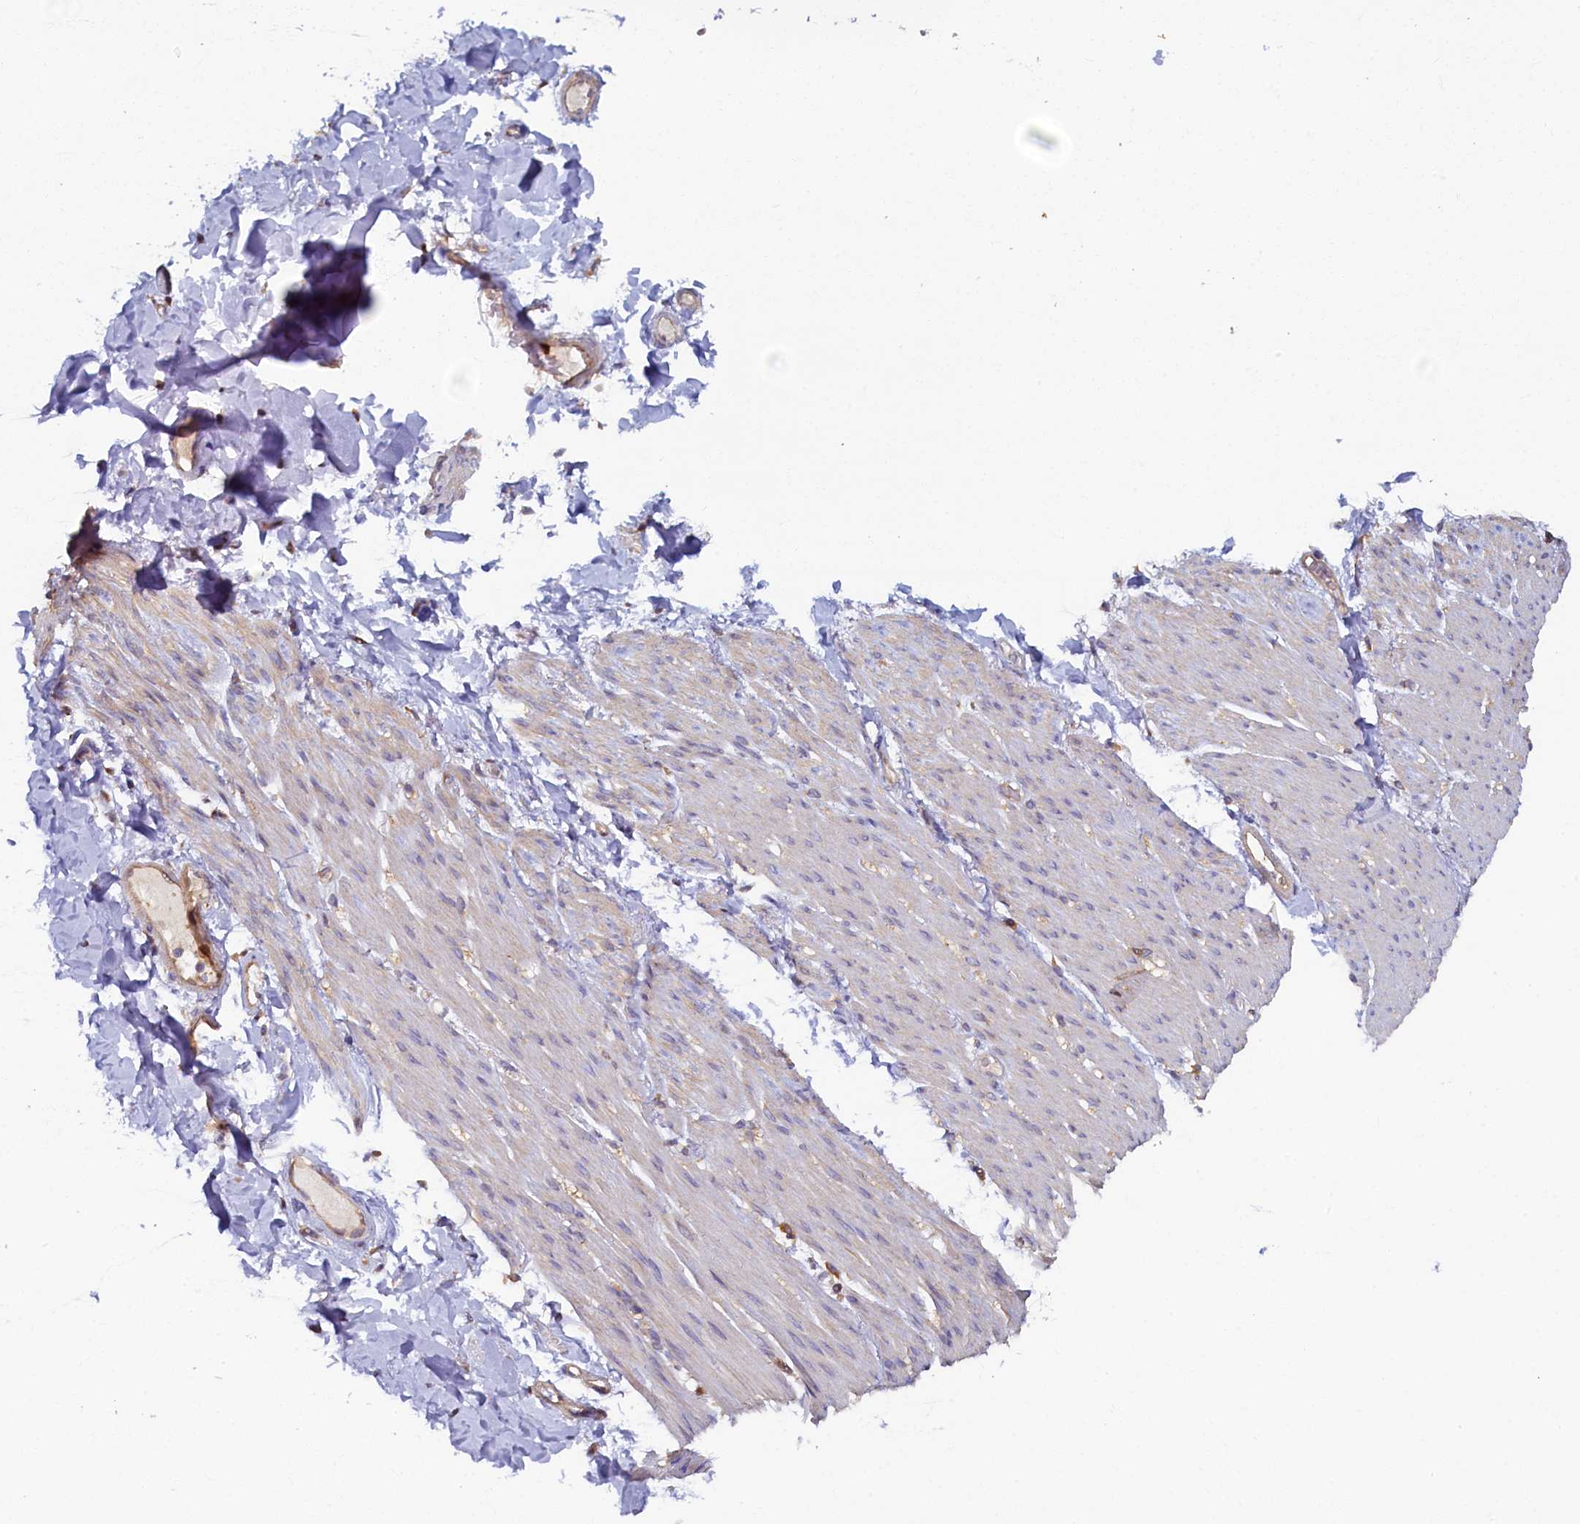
{"staining": {"intensity": "negative", "quantity": "none", "location": "none"}, "tissue": "adipose tissue", "cell_type": "Adipocytes", "image_type": "normal", "snomed": [{"axis": "morphology", "description": "Normal tissue, NOS"}, {"axis": "topography", "description": "Colon"}, {"axis": "topography", "description": "Peripheral nerve tissue"}], "caption": "An image of adipose tissue stained for a protein reveals no brown staining in adipocytes.", "gene": "TIMM8B", "patient": {"sex": "female", "age": 61}}